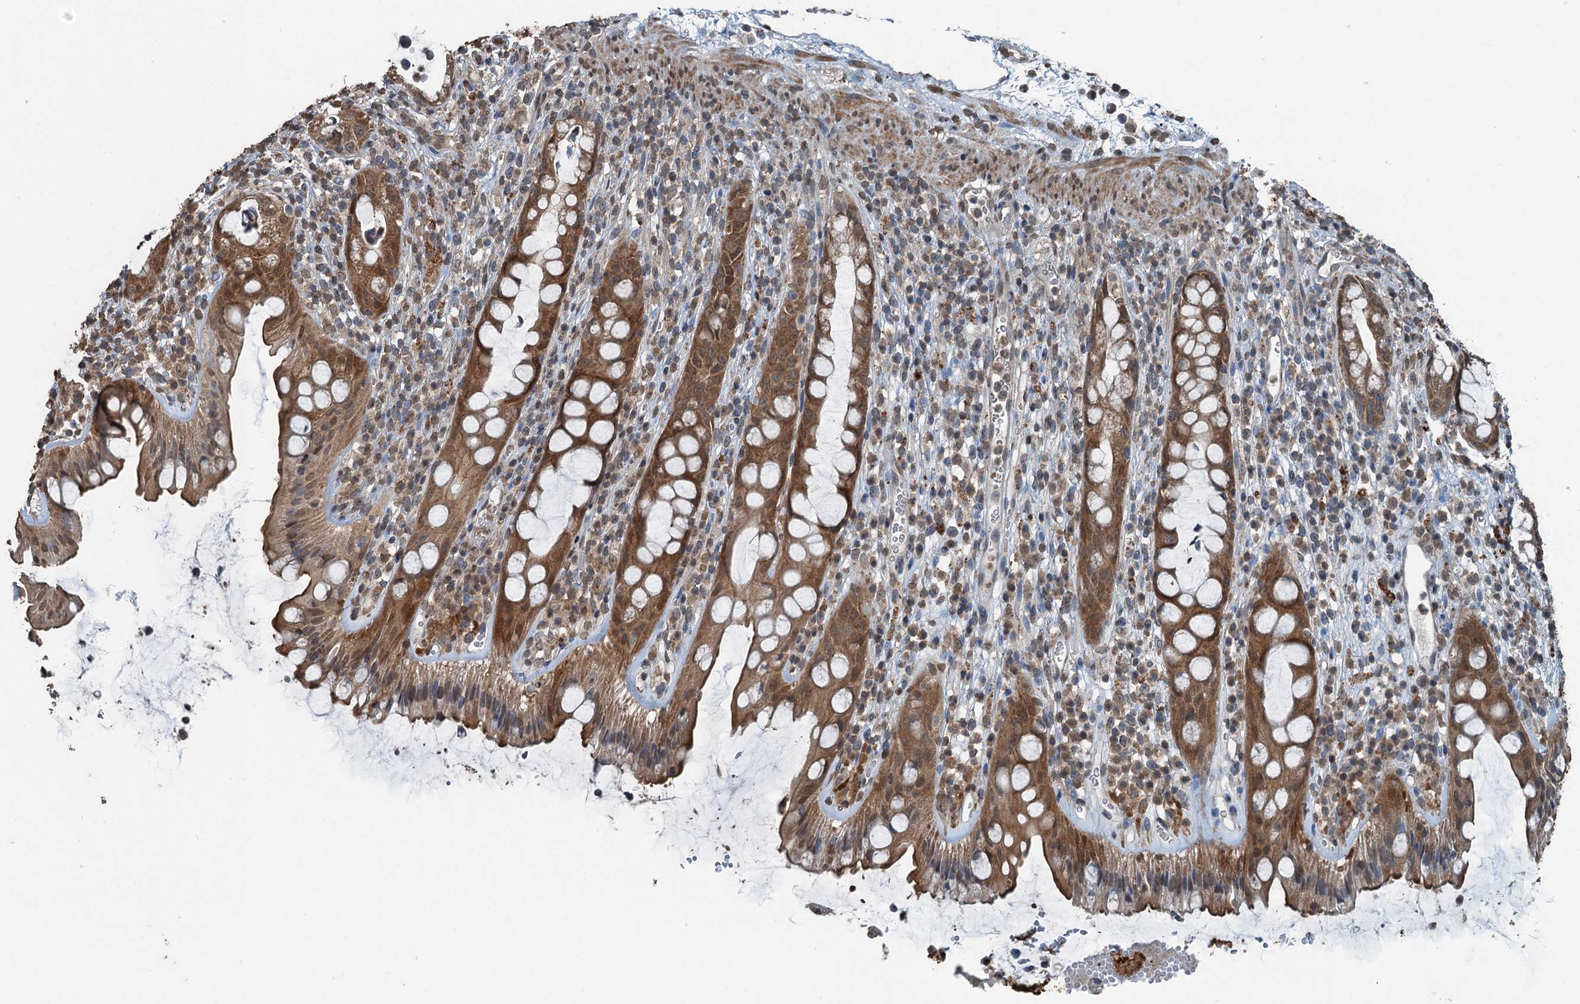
{"staining": {"intensity": "moderate", "quantity": ">75%", "location": "cytoplasmic/membranous,nuclear"}, "tissue": "rectum", "cell_type": "Glandular cells", "image_type": "normal", "snomed": [{"axis": "morphology", "description": "Normal tissue, NOS"}, {"axis": "topography", "description": "Rectum"}], "caption": "Protein staining by IHC exhibits moderate cytoplasmic/membranous,nuclear expression in about >75% of glandular cells in benign rectum.", "gene": "TCTN1", "patient": {"sex": "female", "age": 57}}